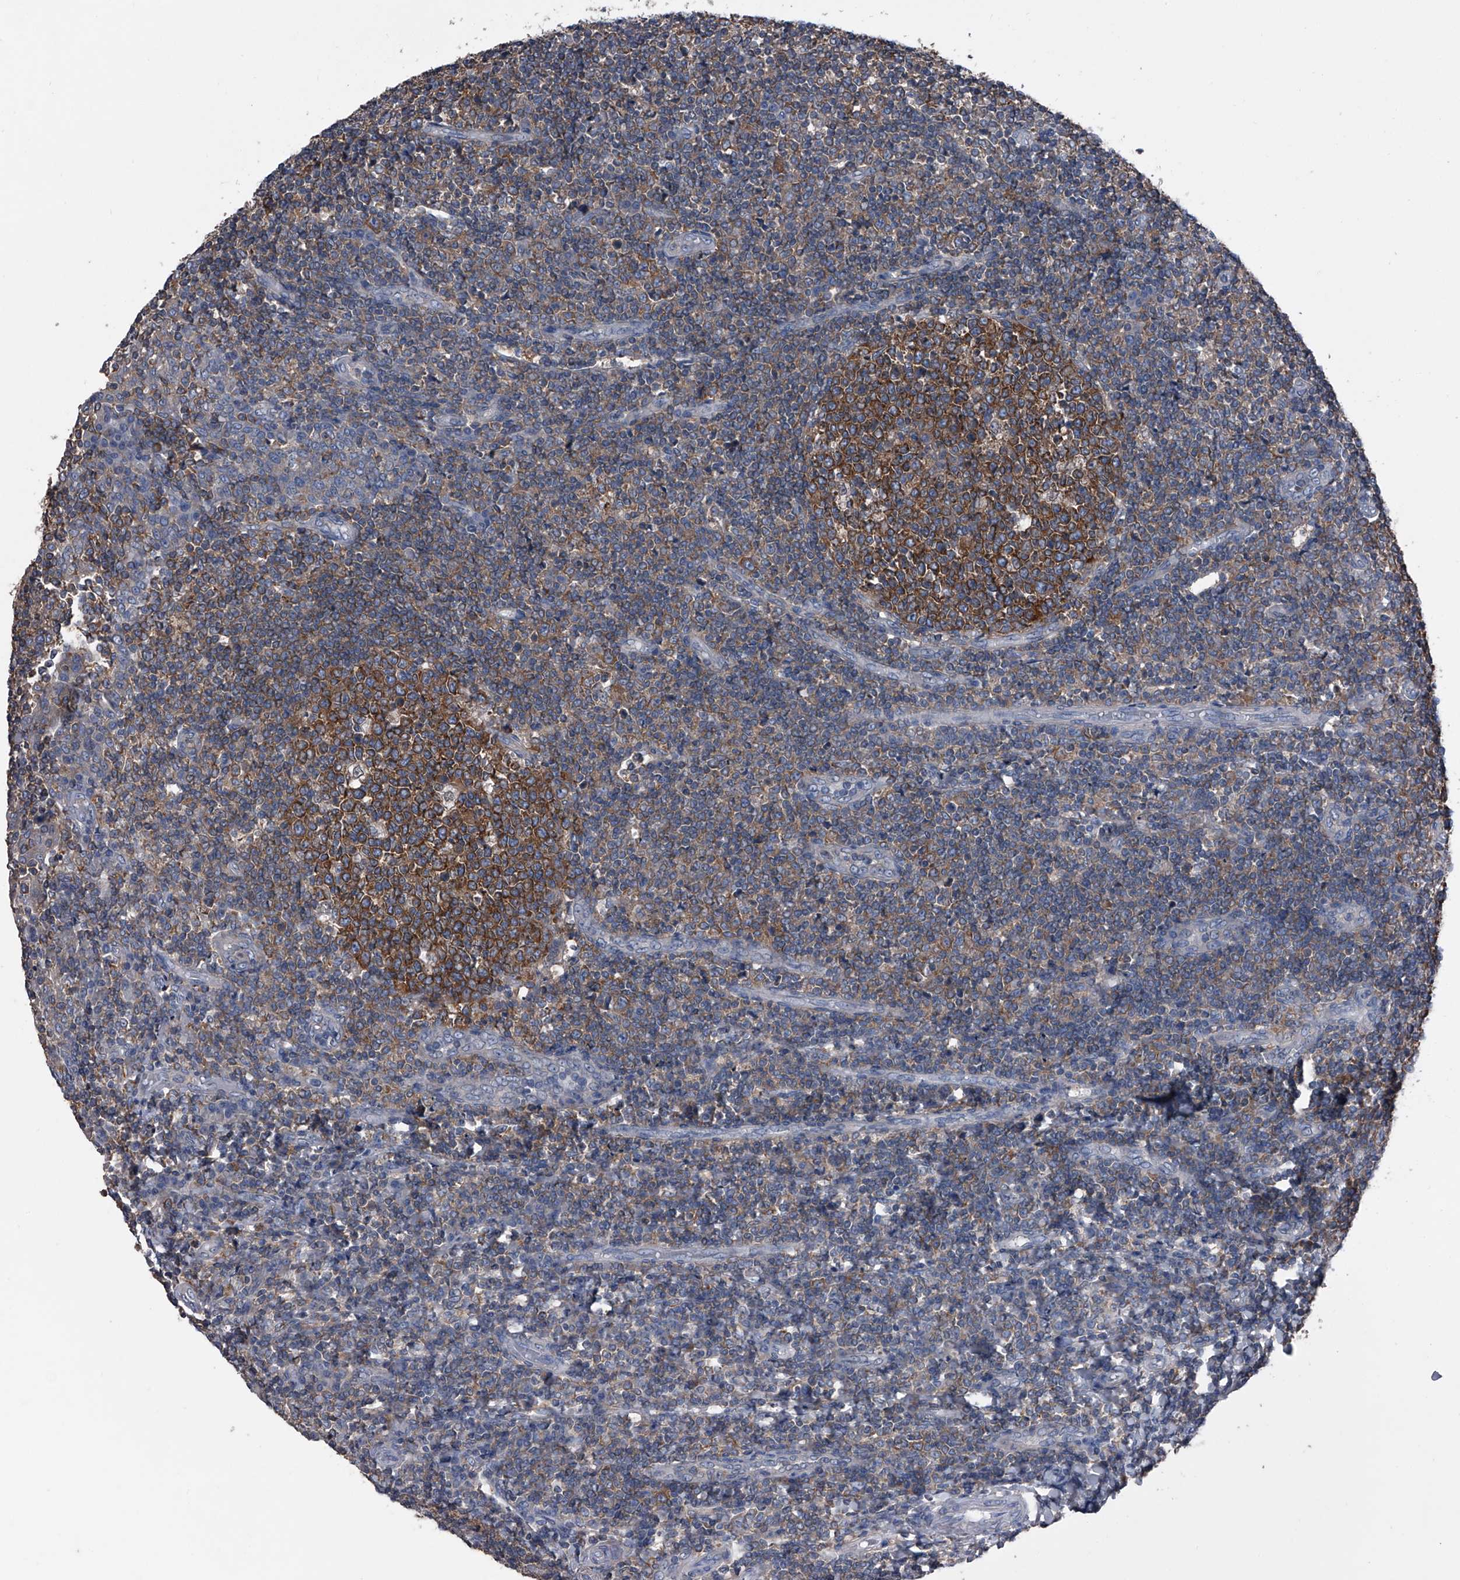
{"staining": {"intensity": "strong", "quantity": ">75%", "location": "cytoplasmic/membranous"}, "tissue": "tonsil", "cell_type": "Germinal center cells", "image_type": "normal", "snomed": [{"axis": "morphology", "description": "Normal tissue, NOS"}, {"axis": "topography", "description": "Tonsil"}], "caption": "This histopathology image exhibits immunohistochemistry staining of normal human tonsil, with high strong cytoplasmic/membranous staining in about >75% of germinal center cells.", "gene": "PIP5K1A", "patient": {"sex": "female", "age": 19}}